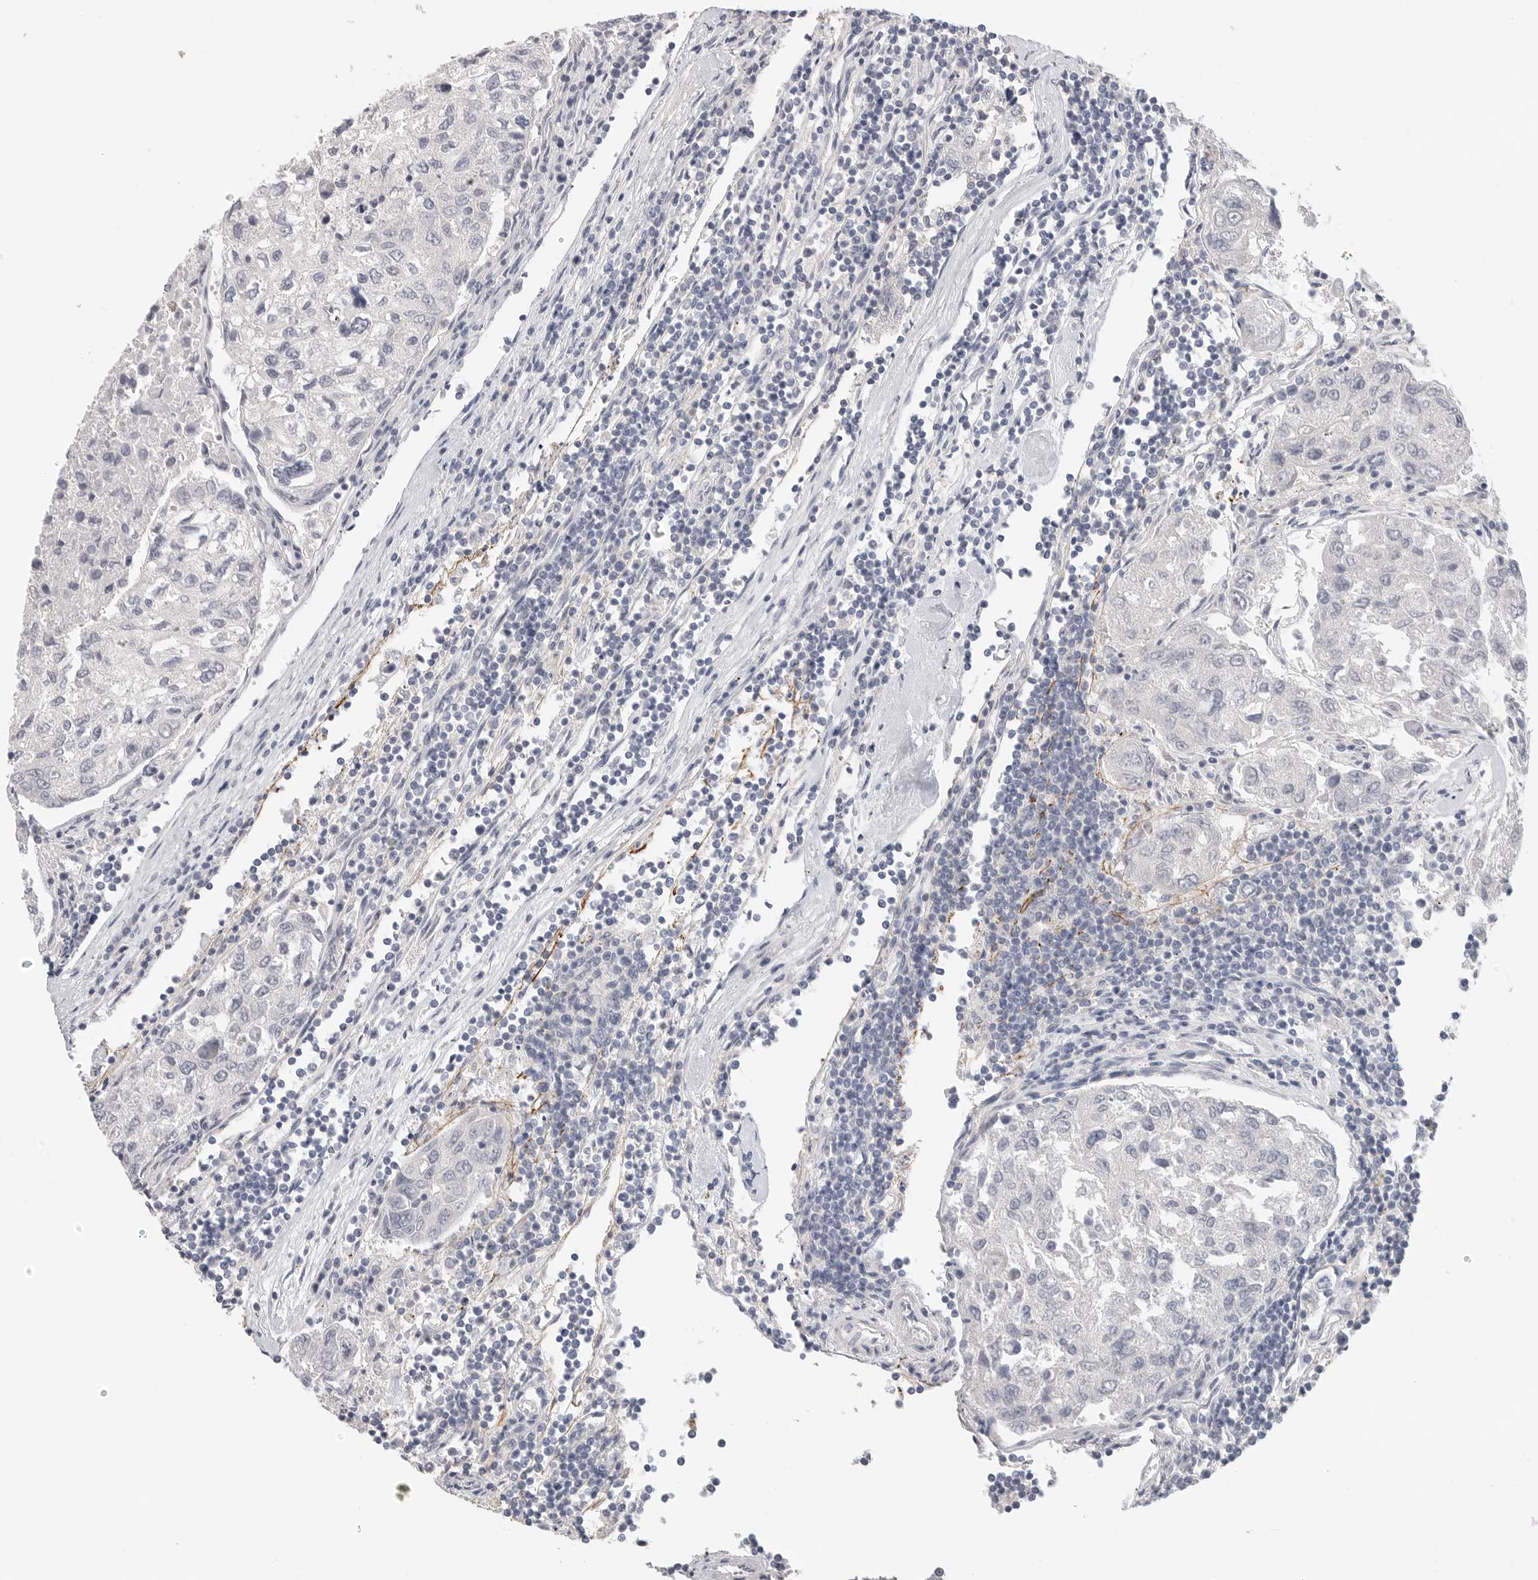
{"staining": {"intensity": "negative", "quantity": "none", "location": "none"}, "tissue": "urothelial cancer", "cell_type": "Tumor cells", "image_type": "cancer", "snomed": [{"axis": "morphology", "description": "Urothelial carcinoma, High grade"}, {"axis": "topography", "description": "Lymph node"}, {"axis": "topography", "description": "Urinary bladder"}], "caption": "Immunohistochemistry of urothelial carcinoma (high-grade) exhibits no staining in tumor cells.", "gene": "FBN2", "patient": {"sex": "male", "age": 51}}